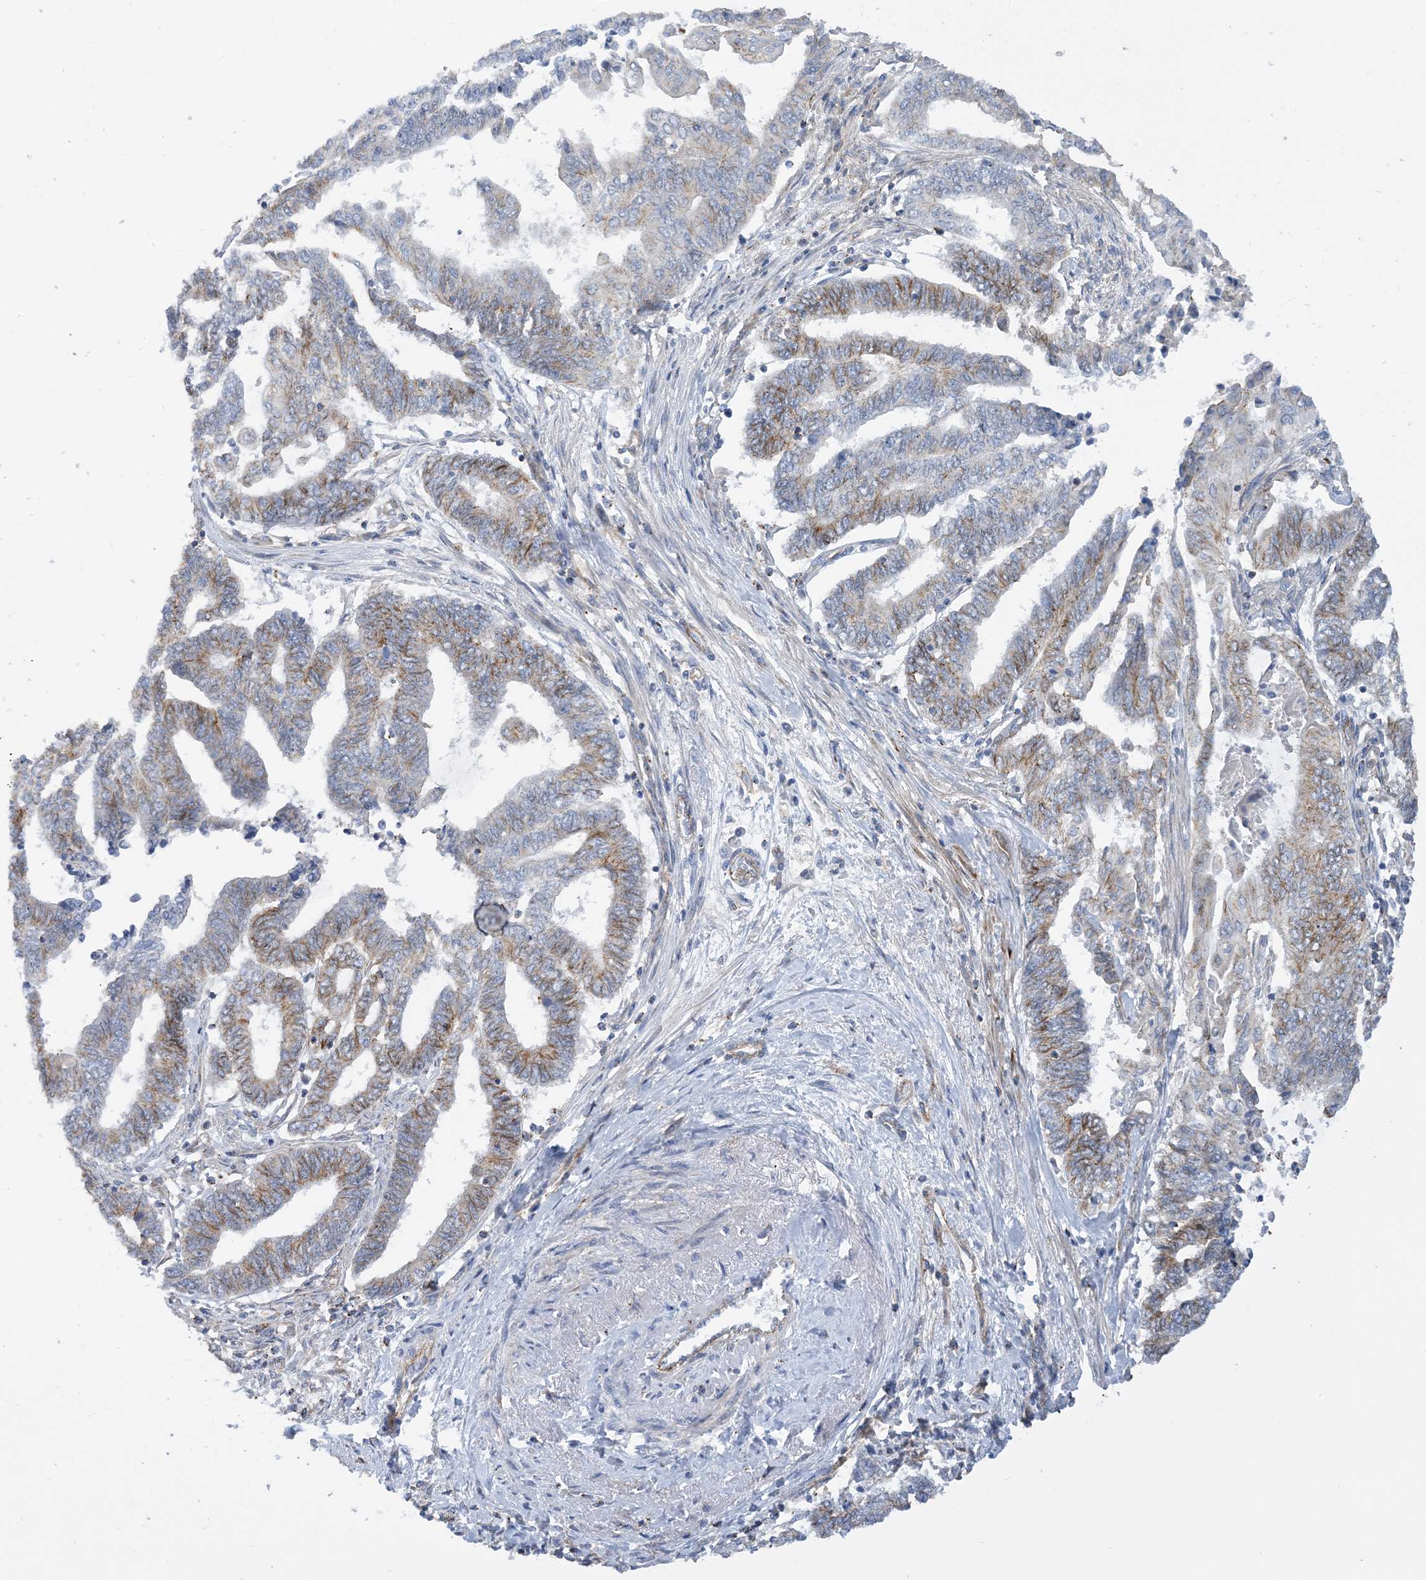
{"staining": {"intensity": "moderate", "quantity": "25%-75%", "location": "cytoplasmic/membranous"}, "tissue": "endometrial cancer", "cell_type": "Tumor cells", "image_type": "cancer", "snomed": [{"axis": "morphology", "description": "Adenocarcinoma, NOS"}, {"axis": "topography", "description": "Uterus"}, {"axis": "topography", "description": "Endometrium"}], "caption": "High-magnification brightfield microscopy of endometrial adenocarcinoma stained with DAB (brown) and counterstained with hematoxylin (blue). tumor cells exhibit moderate cytoplasmic/membranous positivity is seen in about25%-75% of cells. The staining was performed using DAB (3,3'-diaminobenzidine) to visualize the protein expression in brown, while the nuclei were stained in blue with hematoxylin (Magnification: 20x).", "gene": "CALHM5", "patient": {"sex": "female", "age": 70}}